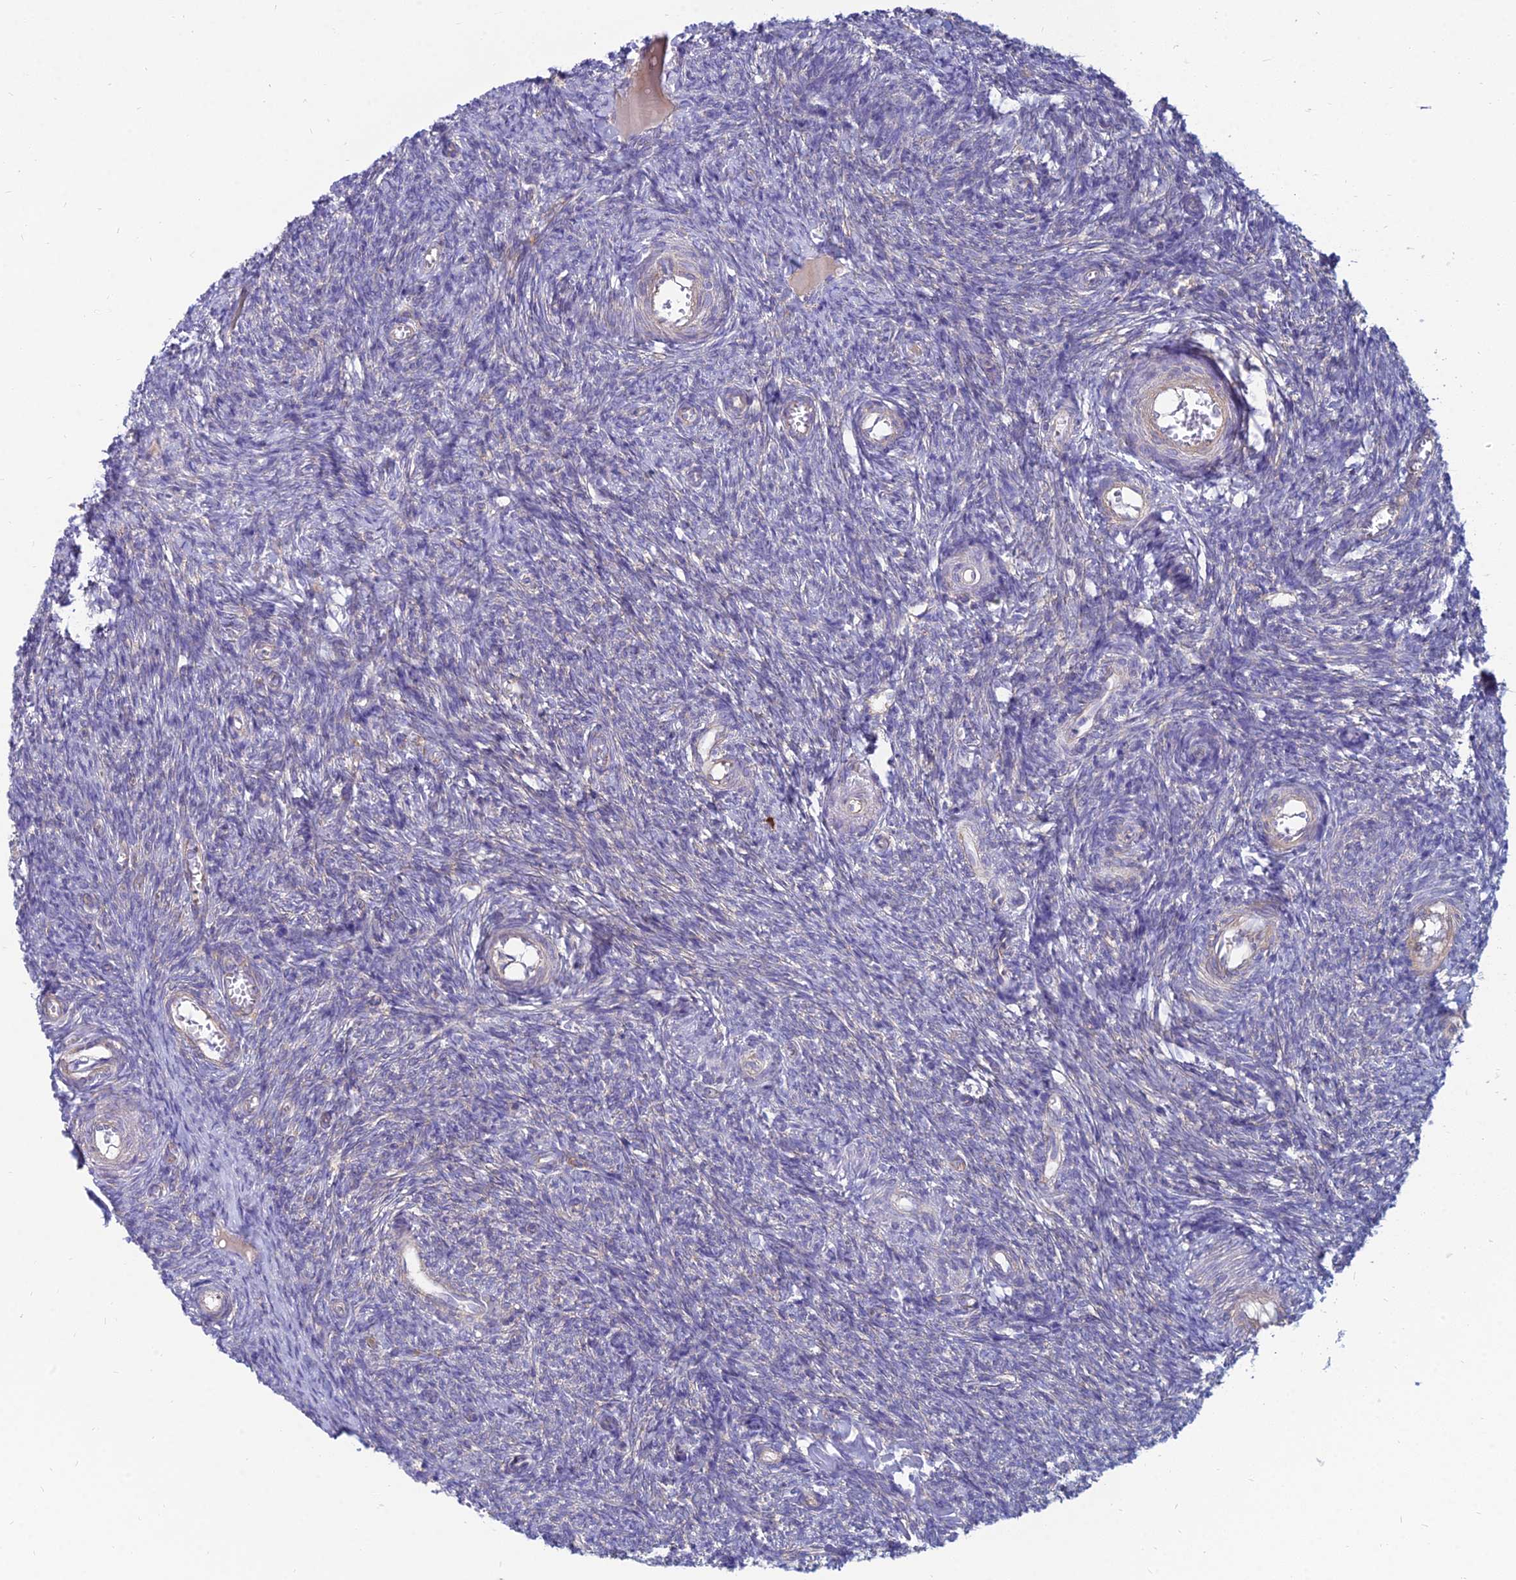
{"staining": {"intensity": "weak", "quantity": "25%-75%", "location": "cytoplasmic/membranous"}, "tissue": "ovary", "cell_type": "Ovarian stroma cells", "image_type": "normal", "snomed": [{"axis": "morphology", "description": "Normal tissue, NOS"}, {"axis": "topography", "description": "Ovary"}], "caption": "Immunohistochemistry (IHC) of benign human ovary reveals low levels of weak cytoplasmic/membranous staining in approximately 25%-75% of ovarian stroma cells.", "gene": "TXLNA", "patient": {"sex": "female", "age": 44}}